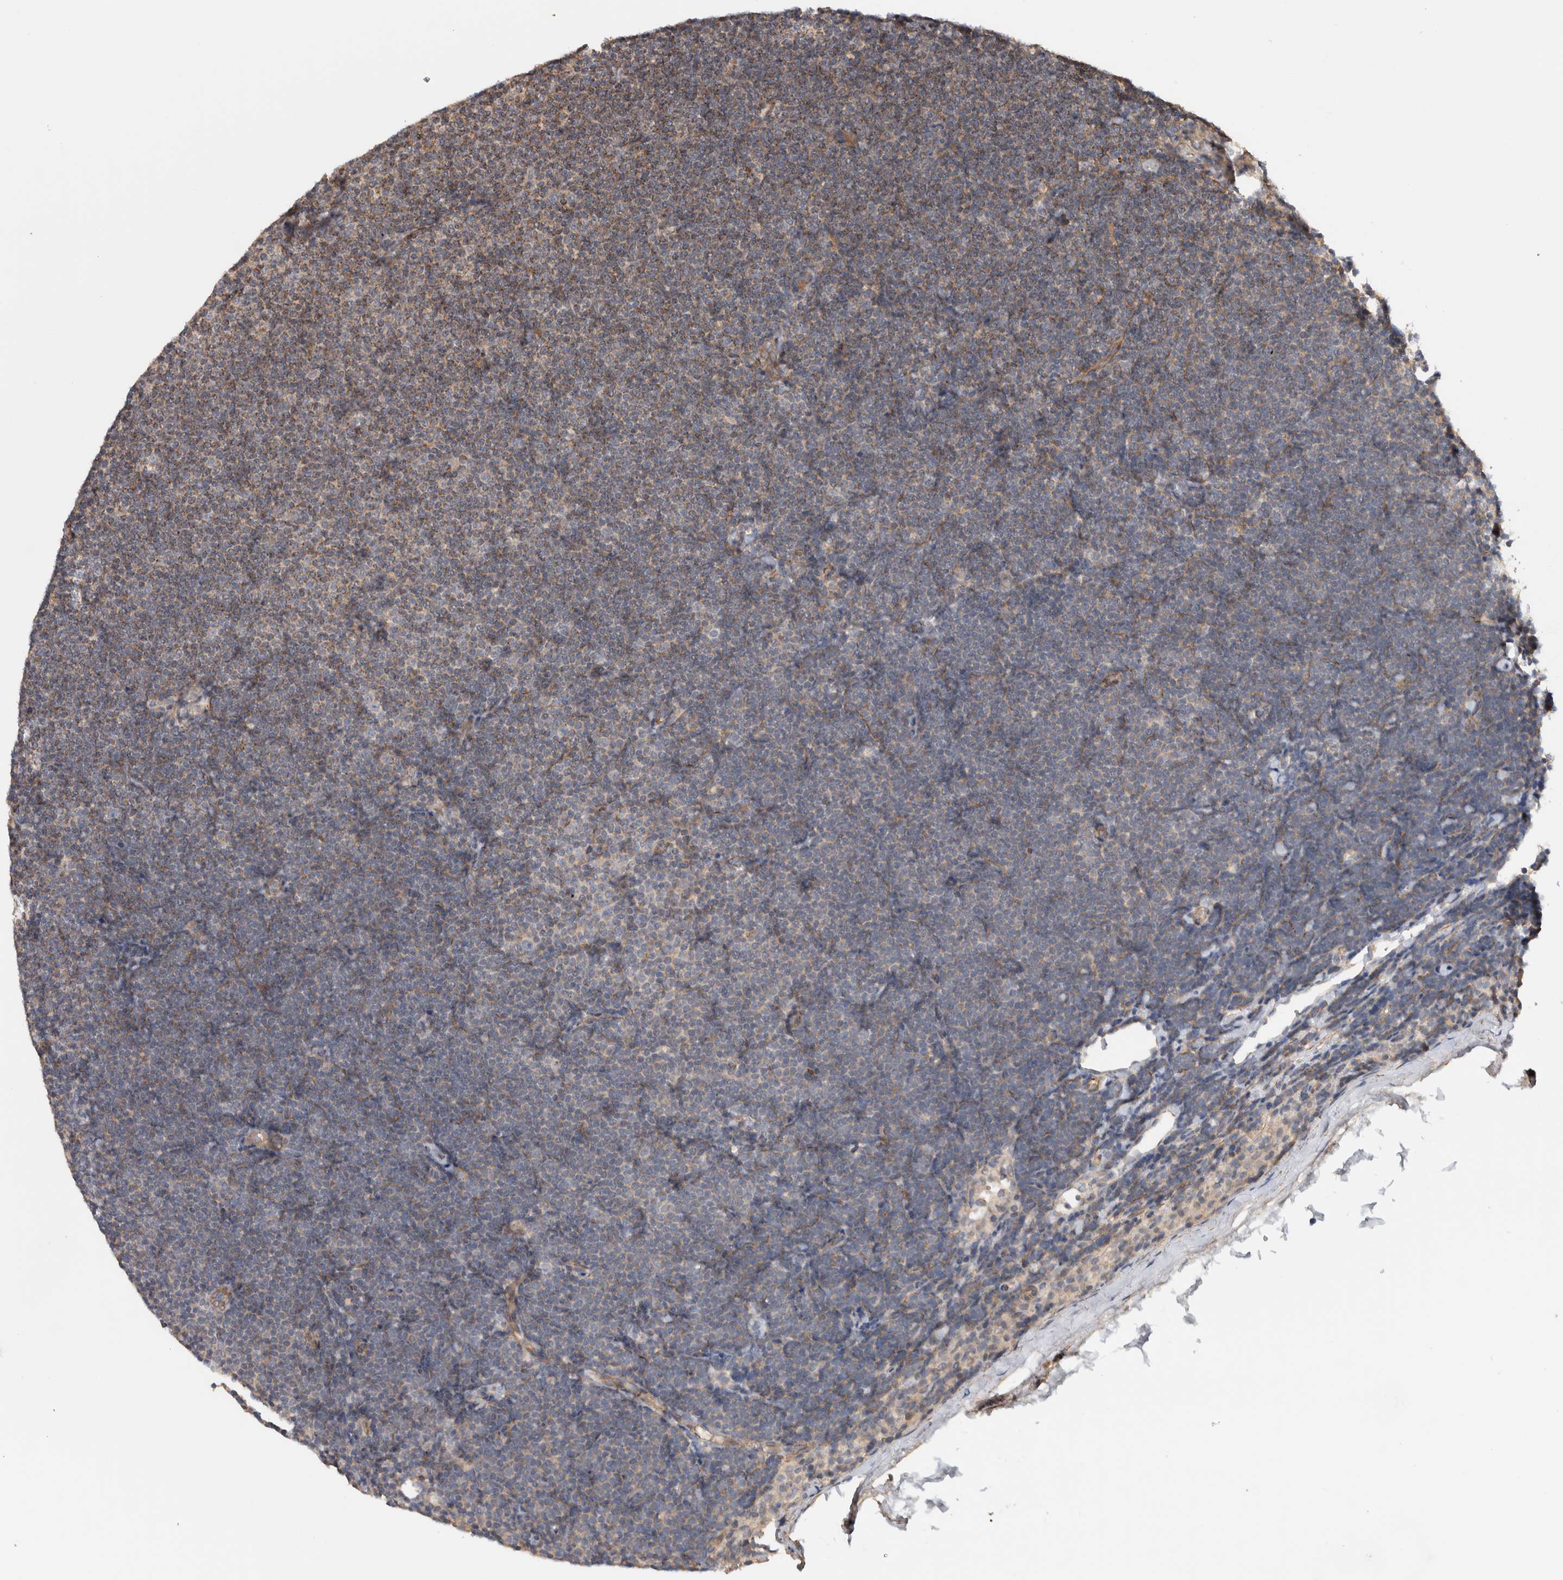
{"staining": {"intensity": "weak", "quantity": "25%-75%", "location": "cytoplasmic/membranous"}, "tissue": "lymphoma", "cell_type": "Tumor cells", "image_type": "cancer", "snomed": [{"axis": "morphology", "description": "Malignant lymphoma, non-Hodgkin's type, Low grade"}, {"axis": "topography", "description": "Lymph node"}], "caption": "Immunohistochemistry (IHC) staining of lymphoma, which reveals low levels of weak cytoplasmic/membranous positivity in approximately 25%-75% of tumor cells indicating weak cytoplasmic/membranous protein expression. The staining was performed using DAB (brown) for protein detection and nuclei were counterstained in hematoxylin (blue).", "gene": "CHMP4C", "patient": {"sex": "female", "age": 53}}